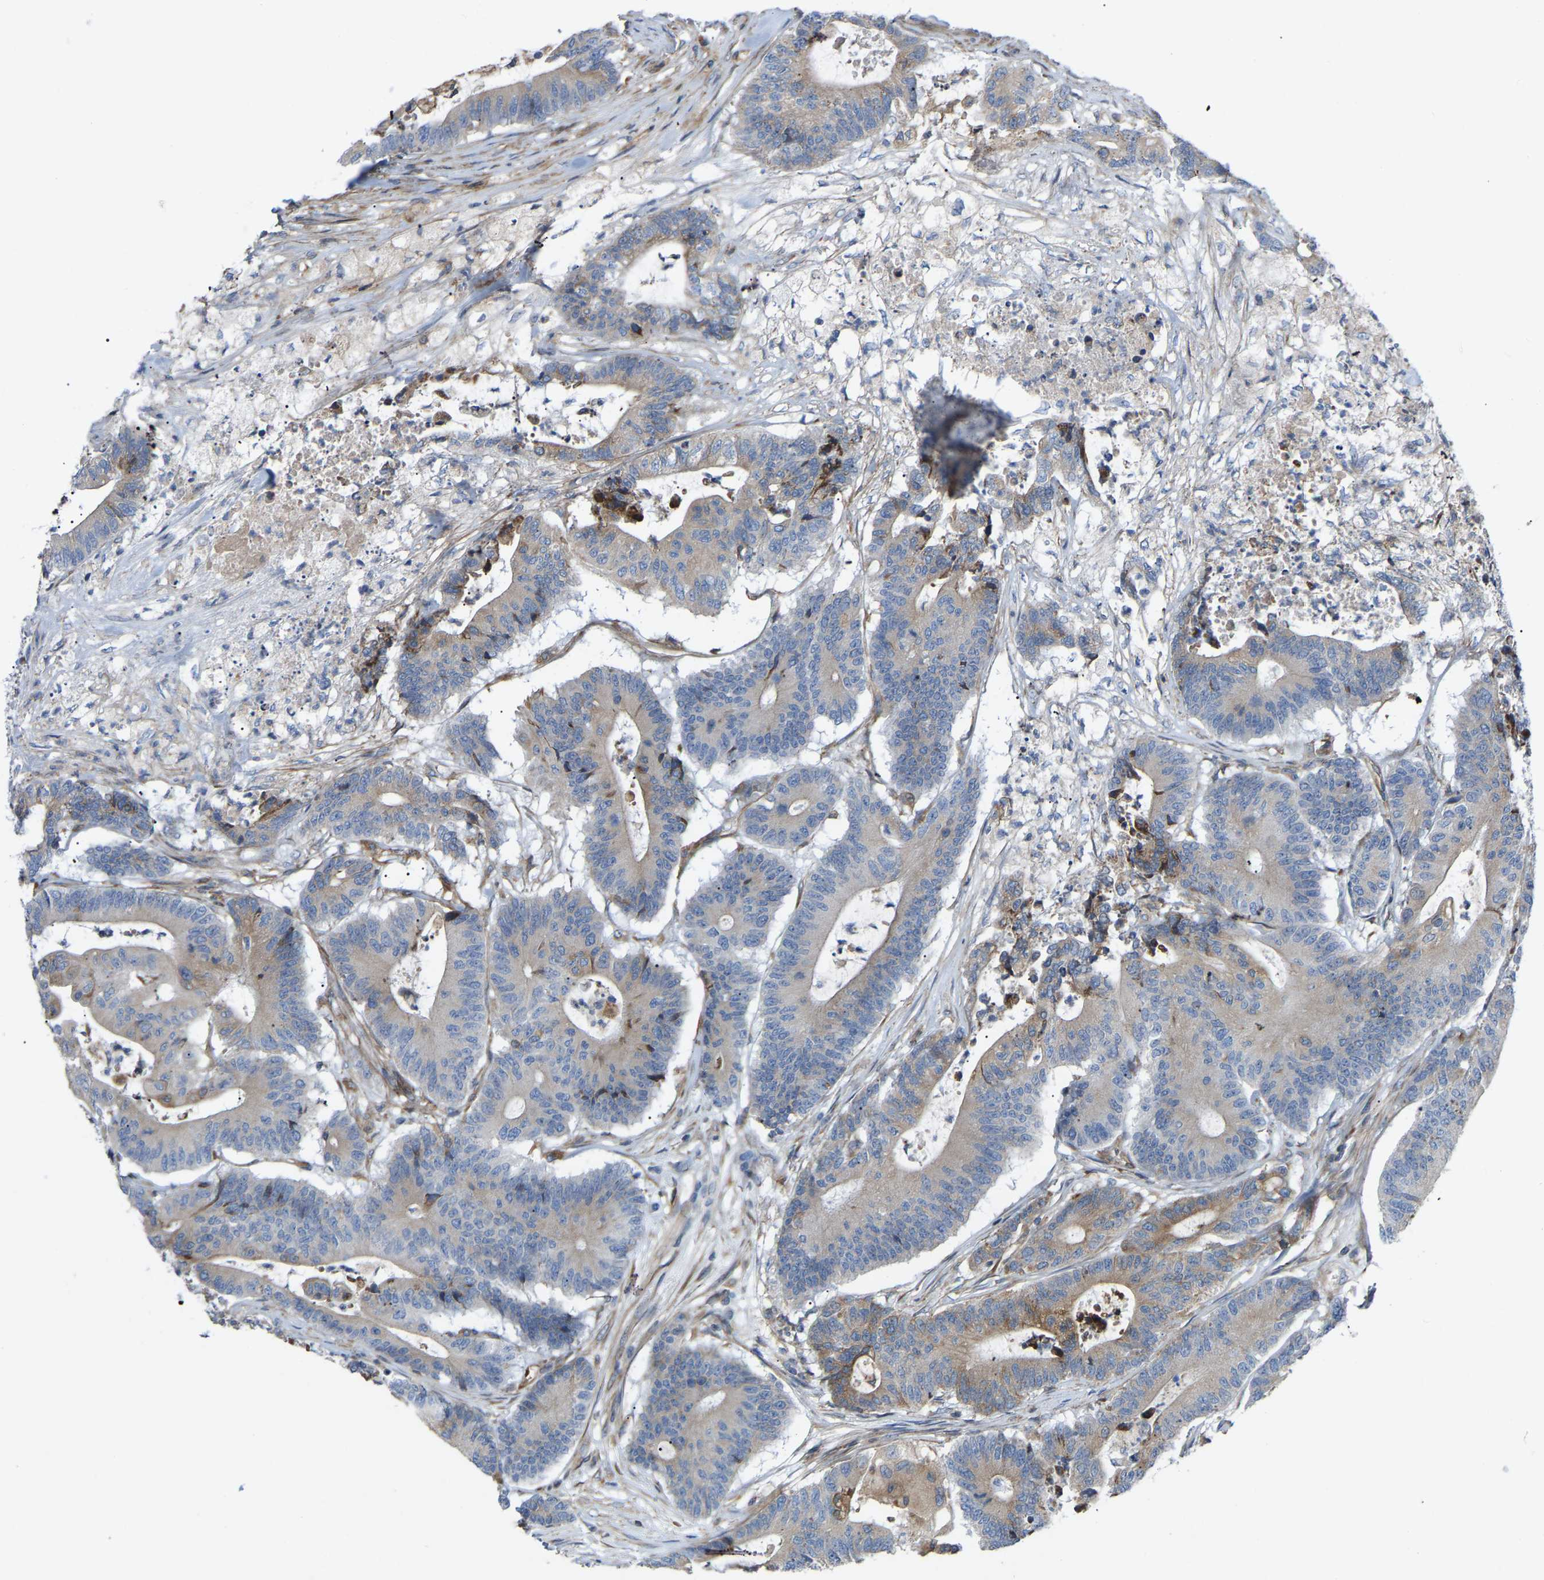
{"staining": {"intensity": "weak", "quantity": "25%-75%", "location": "cytoplasmic/membranous"}, "tissue": "colorectal cancer", "cell_type": "Tumor cells", "image_type": "cancer", "snomed": [{"axis": "morphology", "description": "Adenocarcinoma, NOS"}, {"axis": "topography", "description": "Colon"}], "caption": "Protein expression analysis of colorectal adenocarcinoma displays weak cytoplasmic/membranous staining in approximately 25%-75% of tumor cells.", "gene": "TOR1B", "patient": {"sex": "female", "age": 84}}